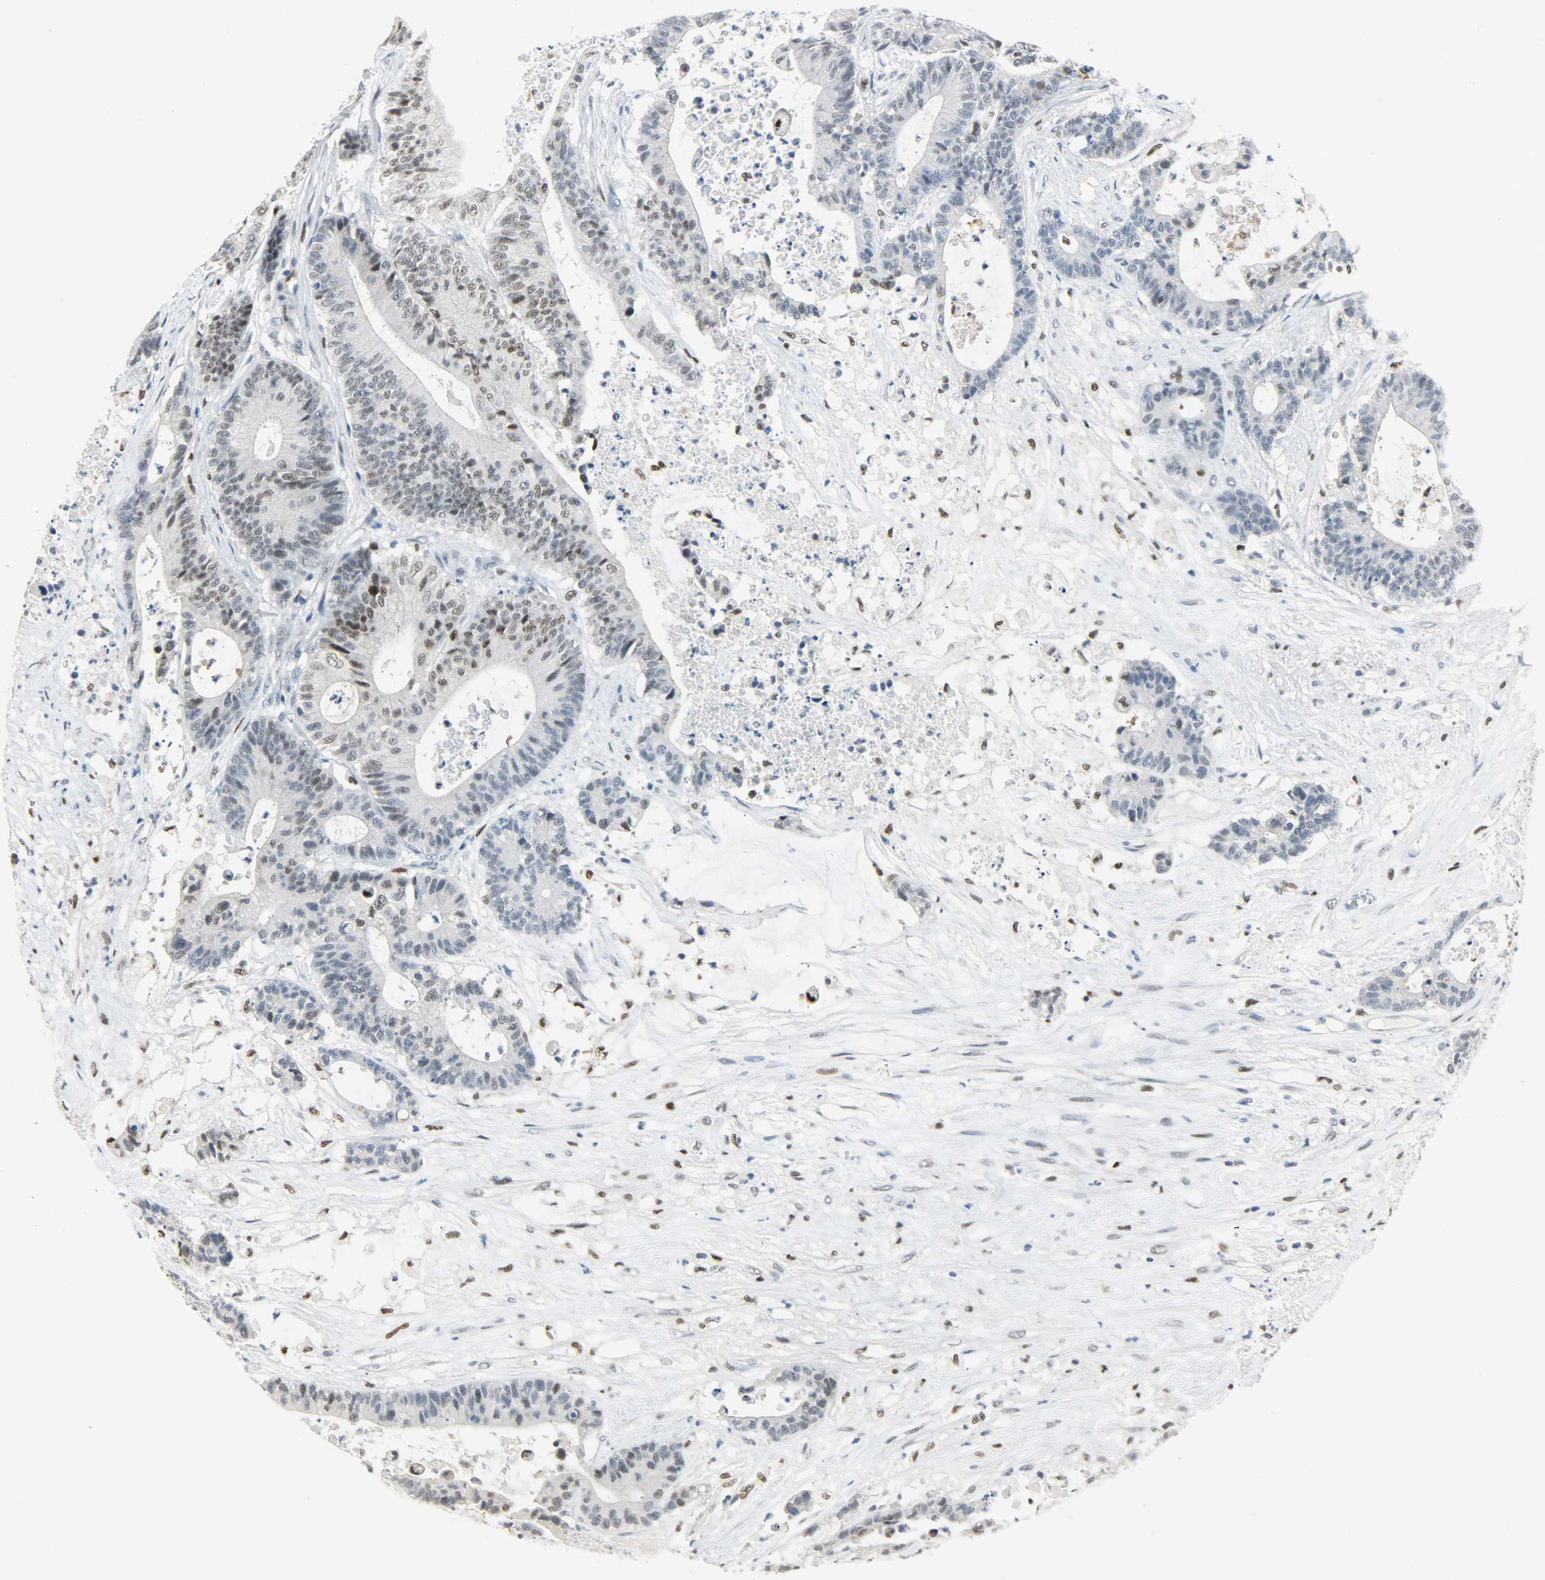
{"staining": {"intensity": "moderate", "quantity": "25%-75%", "location": "nuclear"}, "tissue": "colorectal cancer", "cell_type": "Tumor cells", "image_type": "cancer", "snomed": [{"axis": "morphology", "description": "Adenocarcinoma, NOS"}, {"axis": "topography", "description": "Colon"}], "caption": "Adenocarcinoma (colorectal) tissue demonstrates moderate nuclear positivity in approximately 25%-75% of tumor cells, visualized by immunohistochemistry.", "gene": "PPARG", "patient": {"sex": "female", "age": 84}}